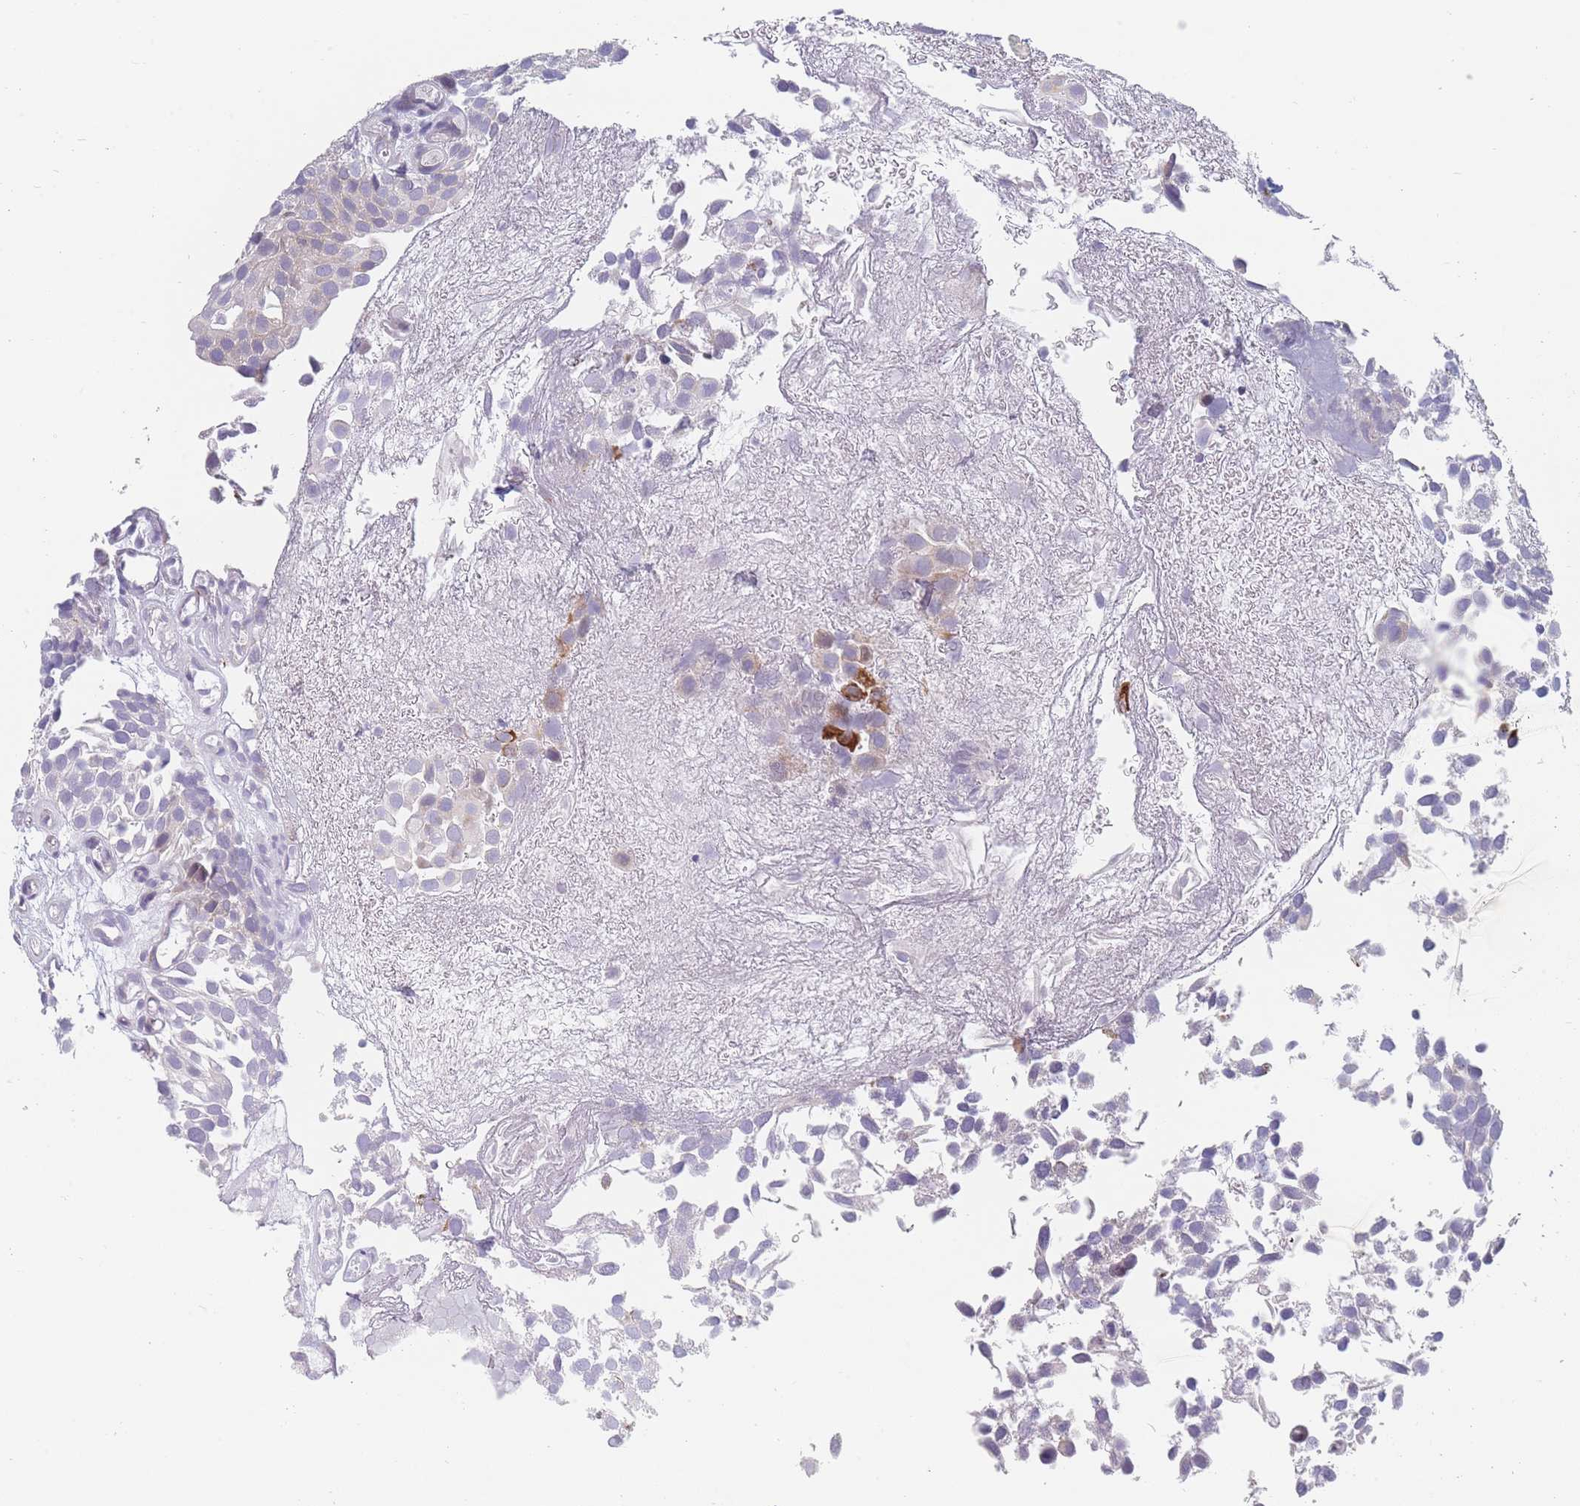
{"staining": {"intensity": "moderate", "quantity": "<25%", "location": "cytoplasmic/membranous"}, "tissue": "urothelial cancer", "cell_type": "Tumor cells", "image_type": "cancer", "snomed": [{"axis": "morphology", "description": "Urothelial carcinoma, Low grade"}, {"axis": "topography", "description": "Urinary bladder"}], "caption": "Tumor cells exhibit low levels of moderate cytoplasmic/membranous expression in about <25% of cells in human urothelial cancer.", "gene": "SPATS1", "patient": {"sex": "male", "age": 88}}